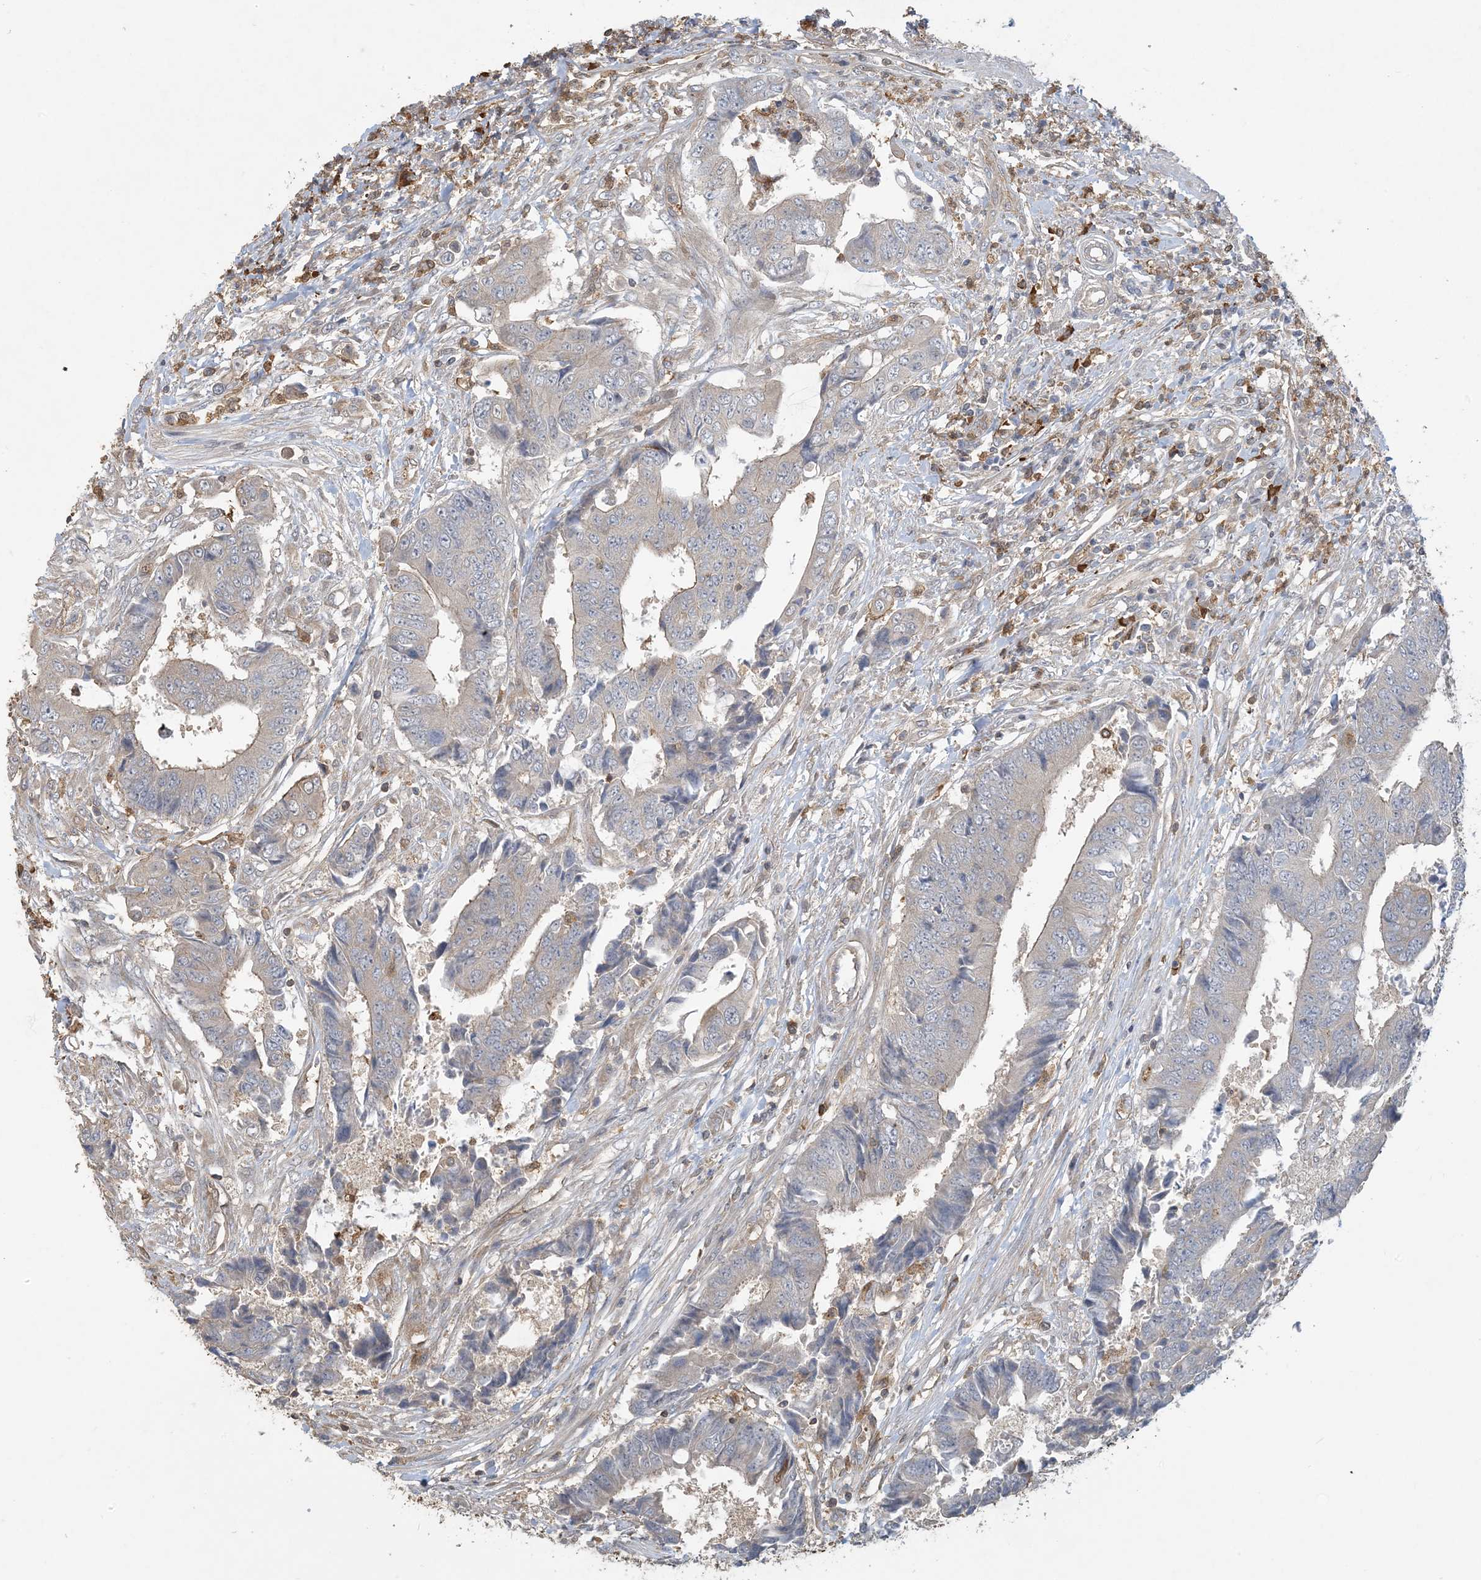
{"staining": {"intensity": "negative", "quantity": "none", "location": "none"}, "tissue": "colorectal cancer", "cell_type": "Tumor cells", "image_type": "cancer", "snomed": [{"axis": "morphology", "description": "Adenocarcinoma, NOS"}, {"axis": "topography", "description": "Rectum"}], "caption": "Colorectal cancer was stained to show a protein in brown. There is no significant positivity in tumor cells.", "gene": "TMSB4X", "patient": {"sex": "male", "age": 84}}